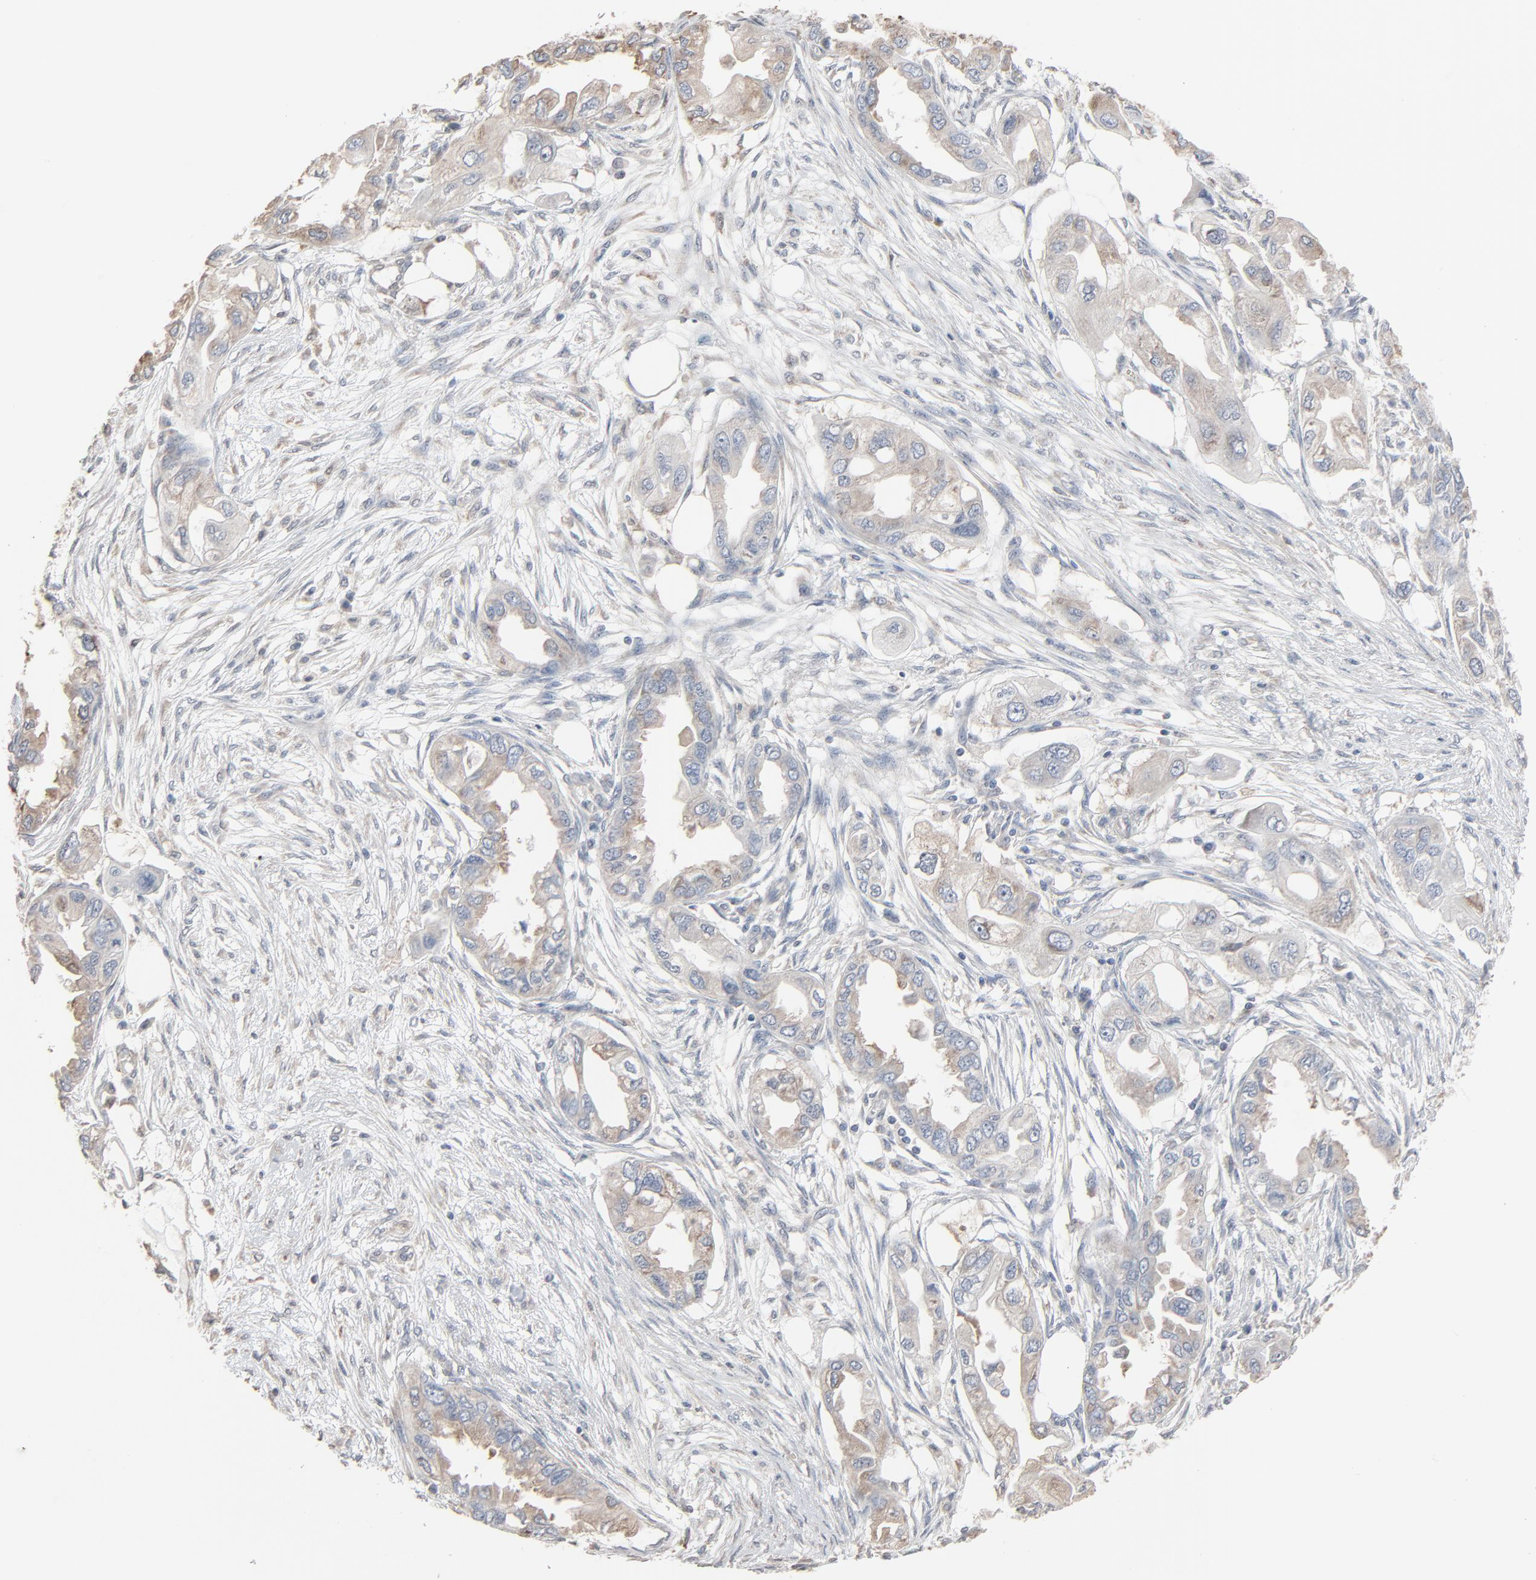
{"staining": {"intensity": "weak", "quantity": ">75%", "location": "cytoplasmic/membranous"}, "tissue": "endometrial cancer", "cell_type": "Tumor cells", "image_type": "cancer", "snomed": [{"axis": "morphology", "description": "Adenocarcinoma, NOS"}, {"axis": "topography", "description": "Endometrium"}], "caption": "This is a histology image of IHC staining of endometrial cancer (adenocarcinoma), which shows weak positivity in the cytoplasmic/membranous of tumor cells.", "gene": "CCT5", "patient": {"sex": "female", "age": 67}}